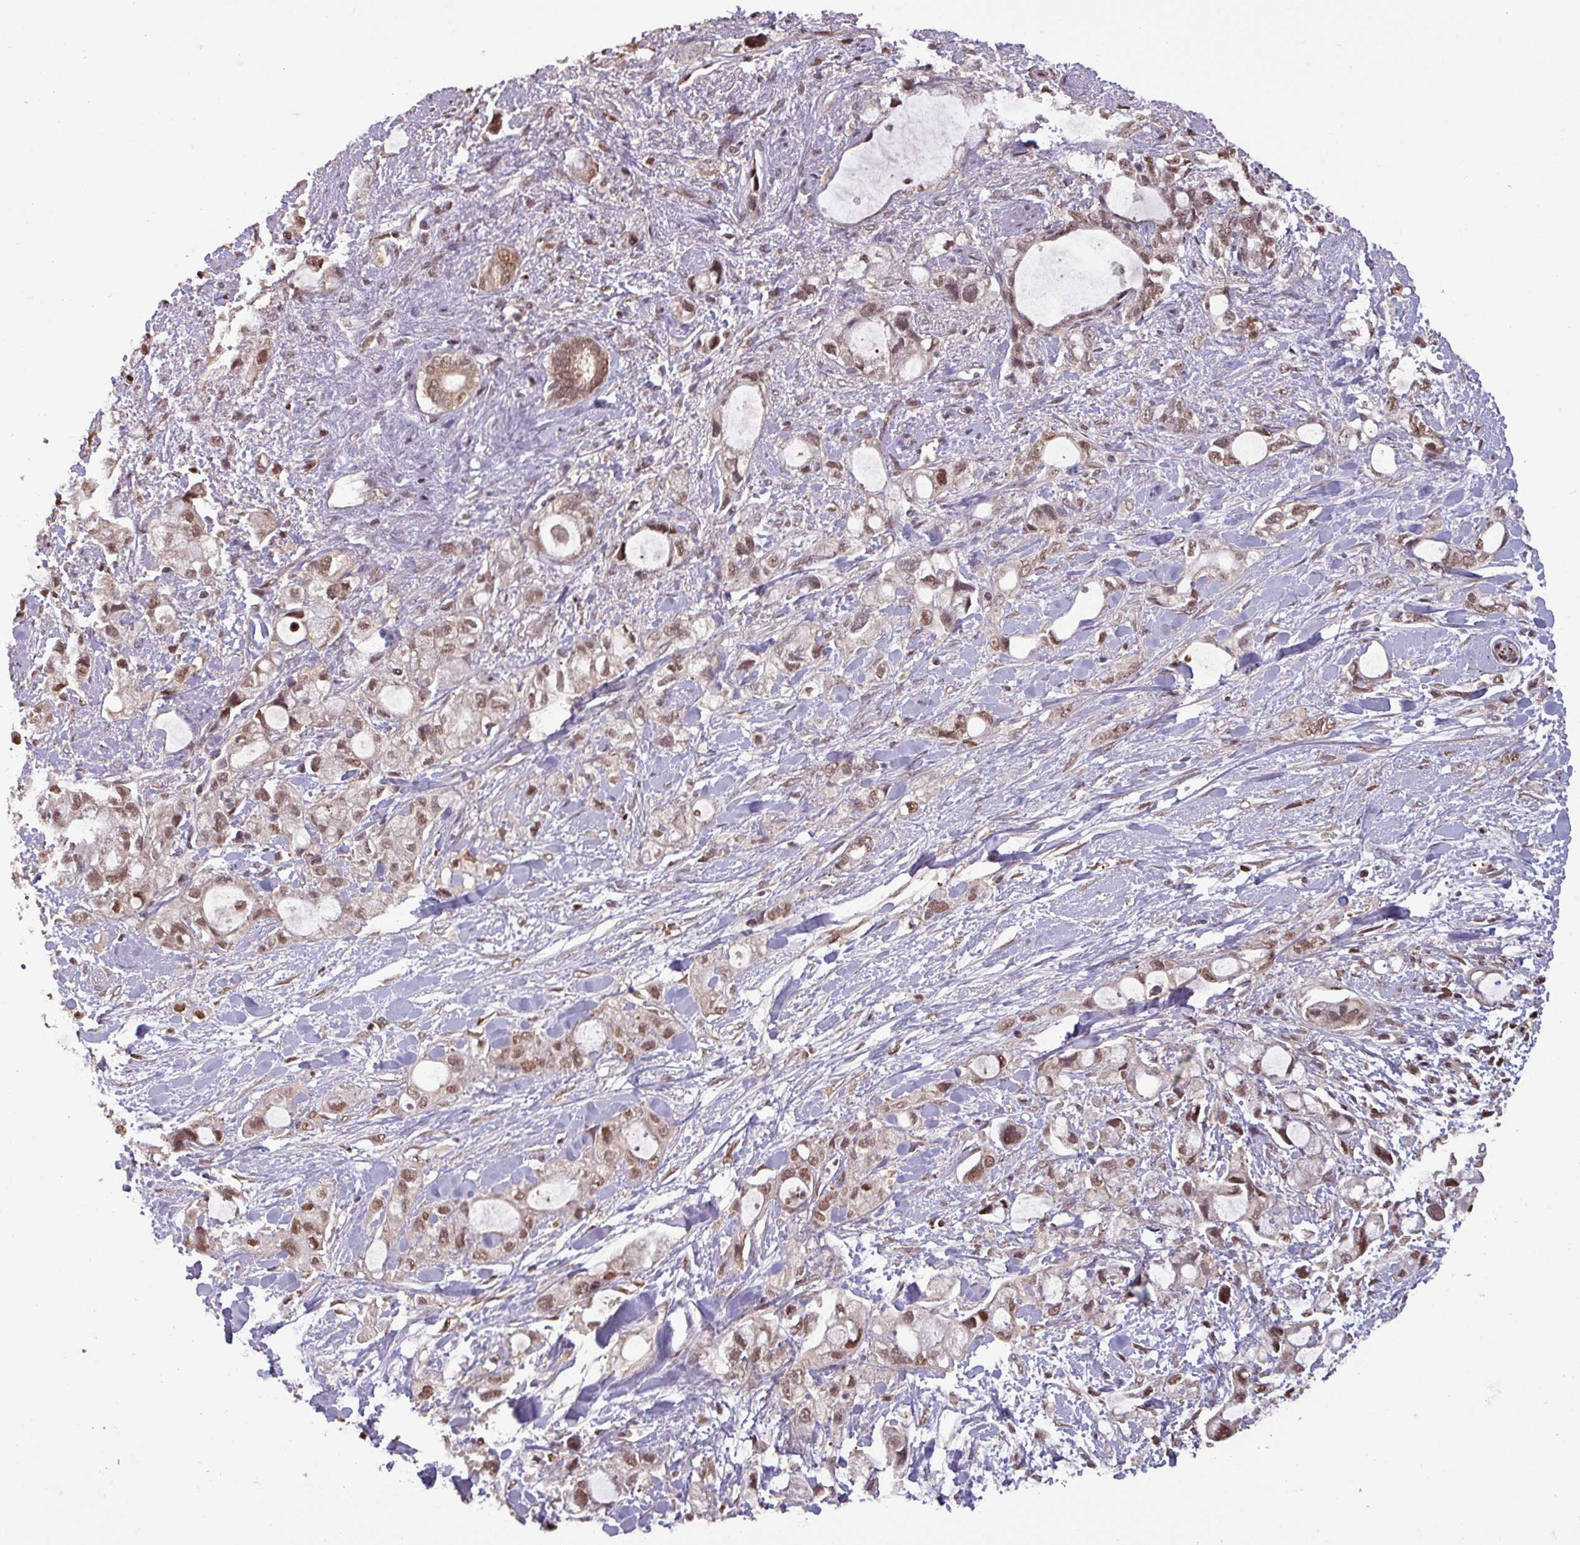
{"staining": {"intensity": "moderate", "quantity": ">75%", "location": "nuclear"}, "tissue": "pancreatic cancer", "cell_type": "Tumor cells", "image_type": "cancer", "snomed": [{"axis": "morphology", "description": "Adenocarcinoma, NOS"}, {"axis": "topography", "description": "Pancreas"}], "caption": "Tumor cells exhibit moderate nuclear expression in about >75% of cells in pancreatic cancer. Nuclei are stained in blue.", "gene": "NOB1", "patient": {"sex": "female", "age": 56}}